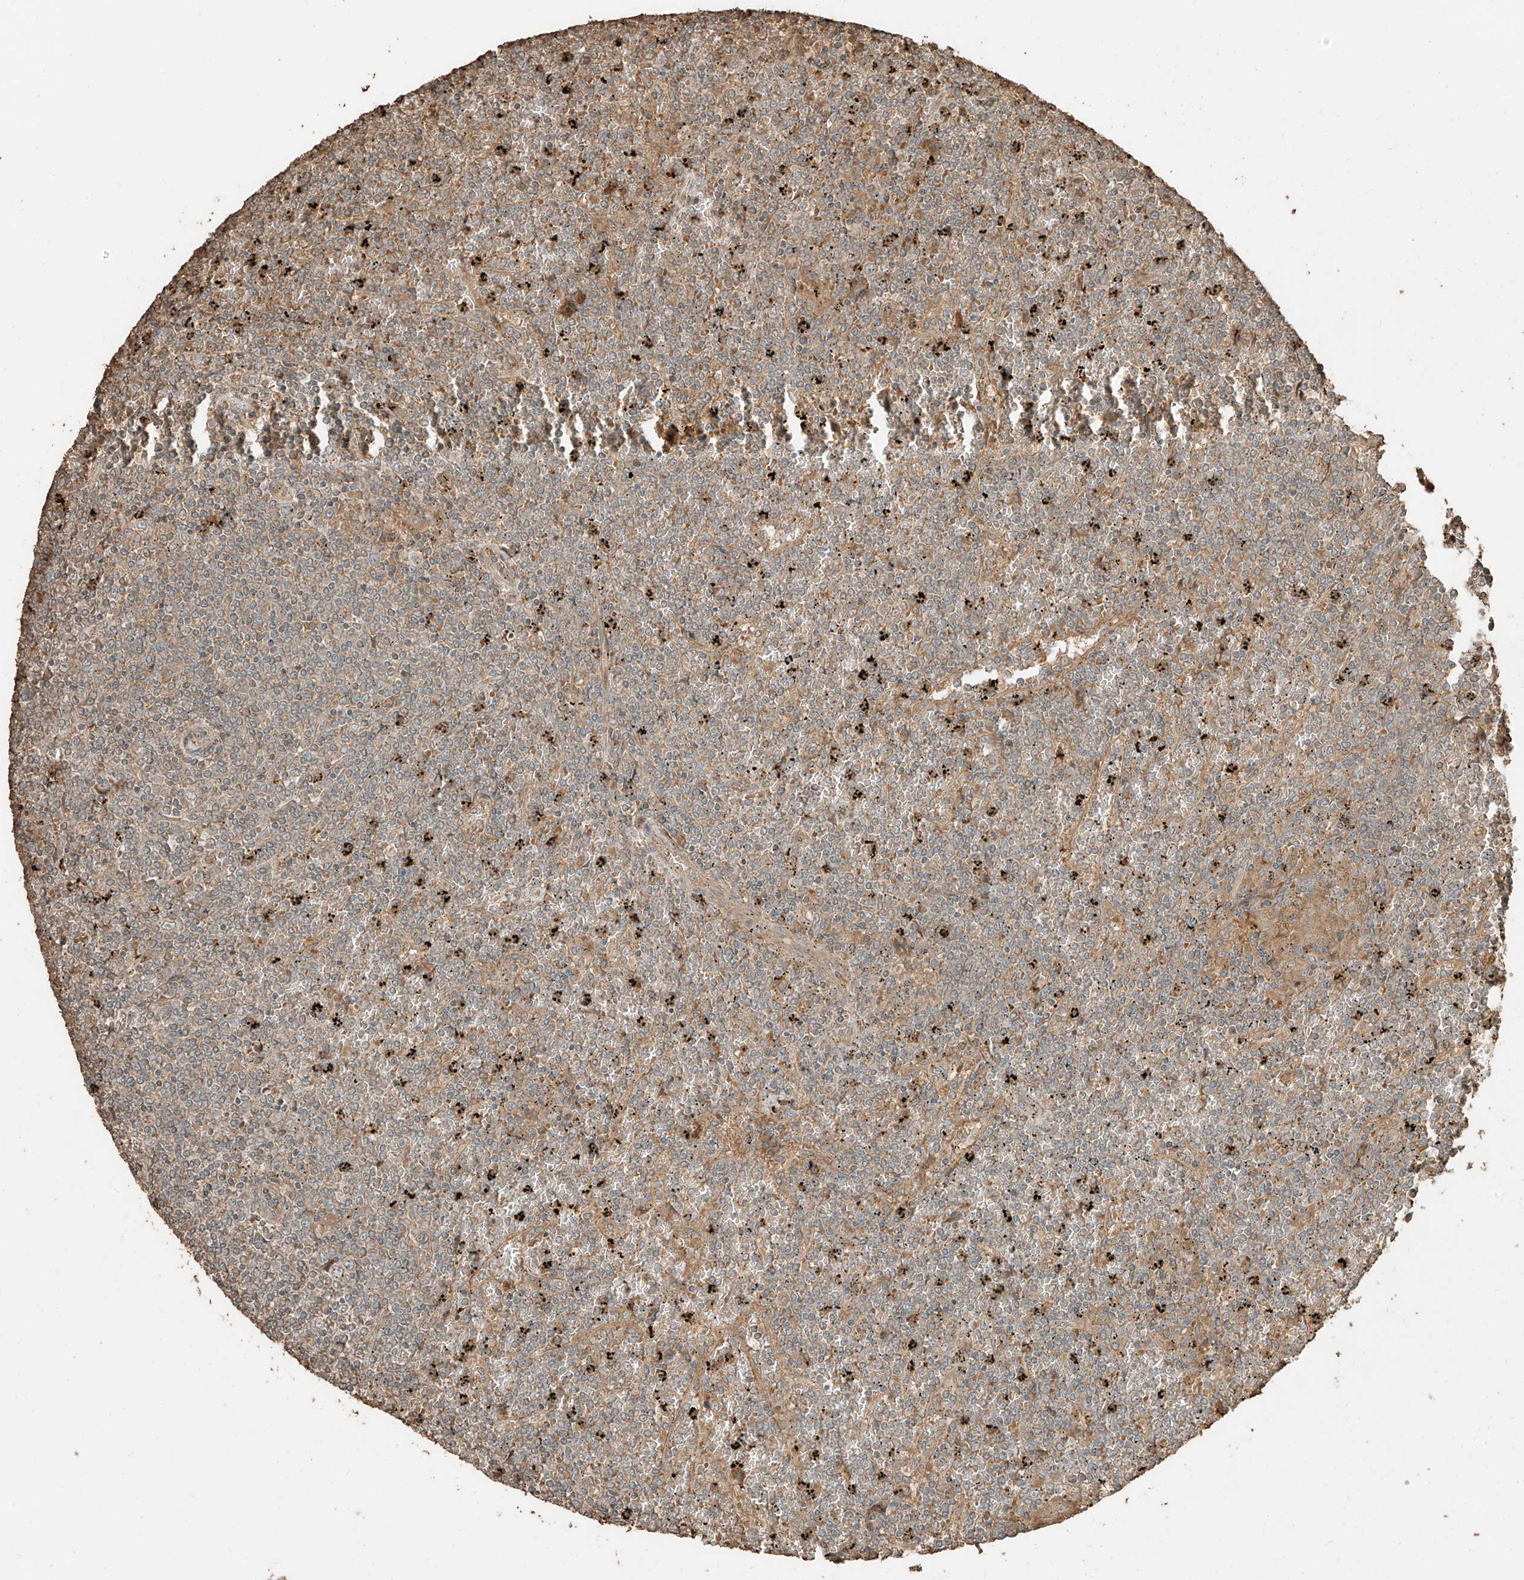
{"staining": {"intensity": "weak", "quantity": "25%-75%", "location": "cytoplasmic/membranous"}, "tissue": "lymphoma", "cell_type": "Tumor cells", "image_type": "cancer", "snomed": [{"axis": "morphology", "description": "Malignant lymphoma, non-Hodgkin's type, Low grade"}, {"axis": "topography", "description": "Spleen"}], "caption": "Lymphoma tissue demonstrates weak cytoplasmic/membranous staining in approximately 25%-75% of tumor cells, visualized by immunohistochemistry.", "gene": "RFTN2", "patient": {"sex": "female", "age": 19}}